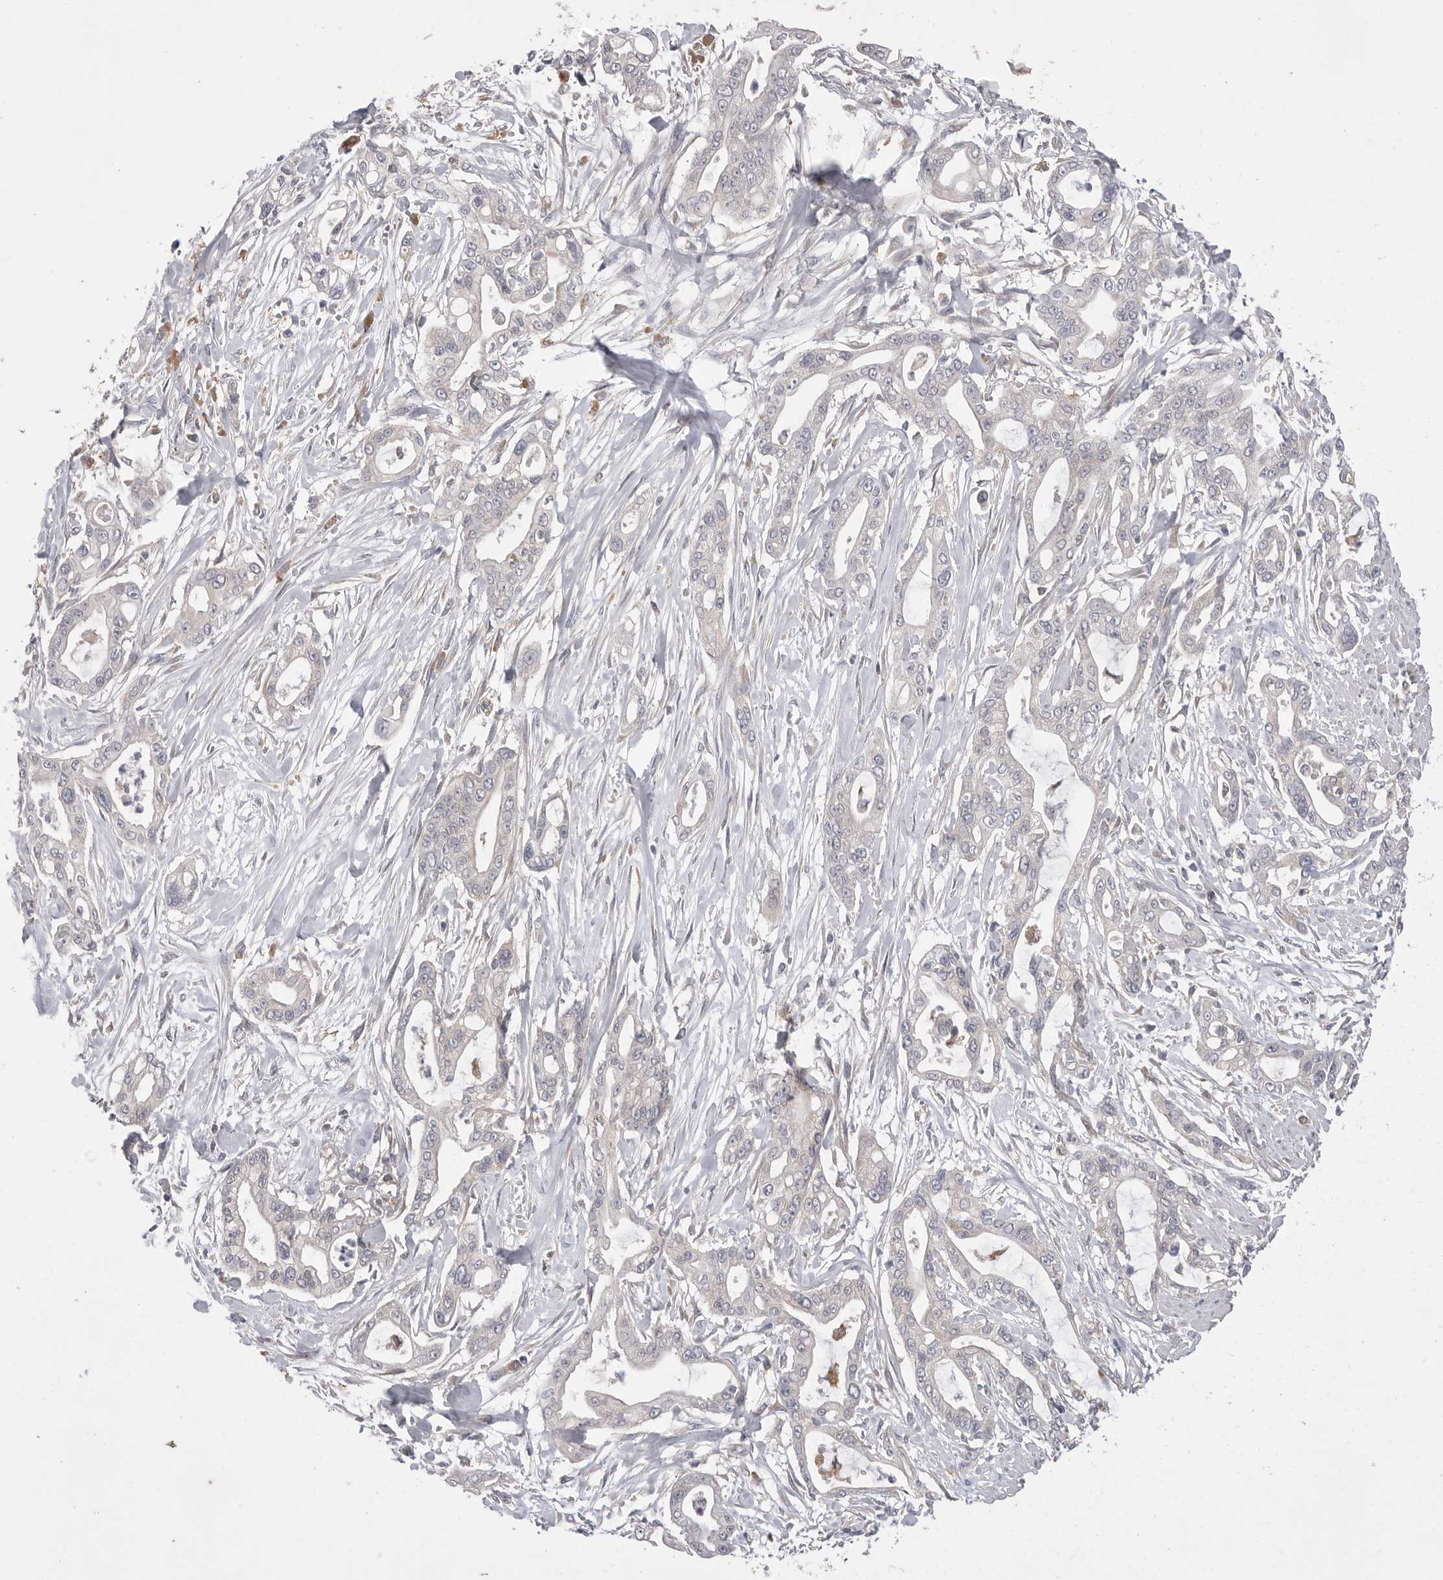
{"staining": {"intensity": "negative", "quantity": "none", "location": "none"}, "tissue": "pancreatic cancer", "cell_type": "Tumor cells", "image_type": "cancer", "snomed": [{"axis": "morphology", "description": "Adenocarcinoma, NOS"}, {"axis": "topography", "description": "Pancreas"}], "caption": "Immunohistochemistry (IHC) image of neoplastic tissue: human adenocarcinoma (pancreatic) stained with DAB demonstrates no significant protein positivity in tumor cells. The staining is performed using DAB (3,3'-diaminobenzidine) brown chromogen with nuclei counter-stained in using hematoxylin.", "gene": "VAC14", "patient": {"sex": "male", "age": 68}}